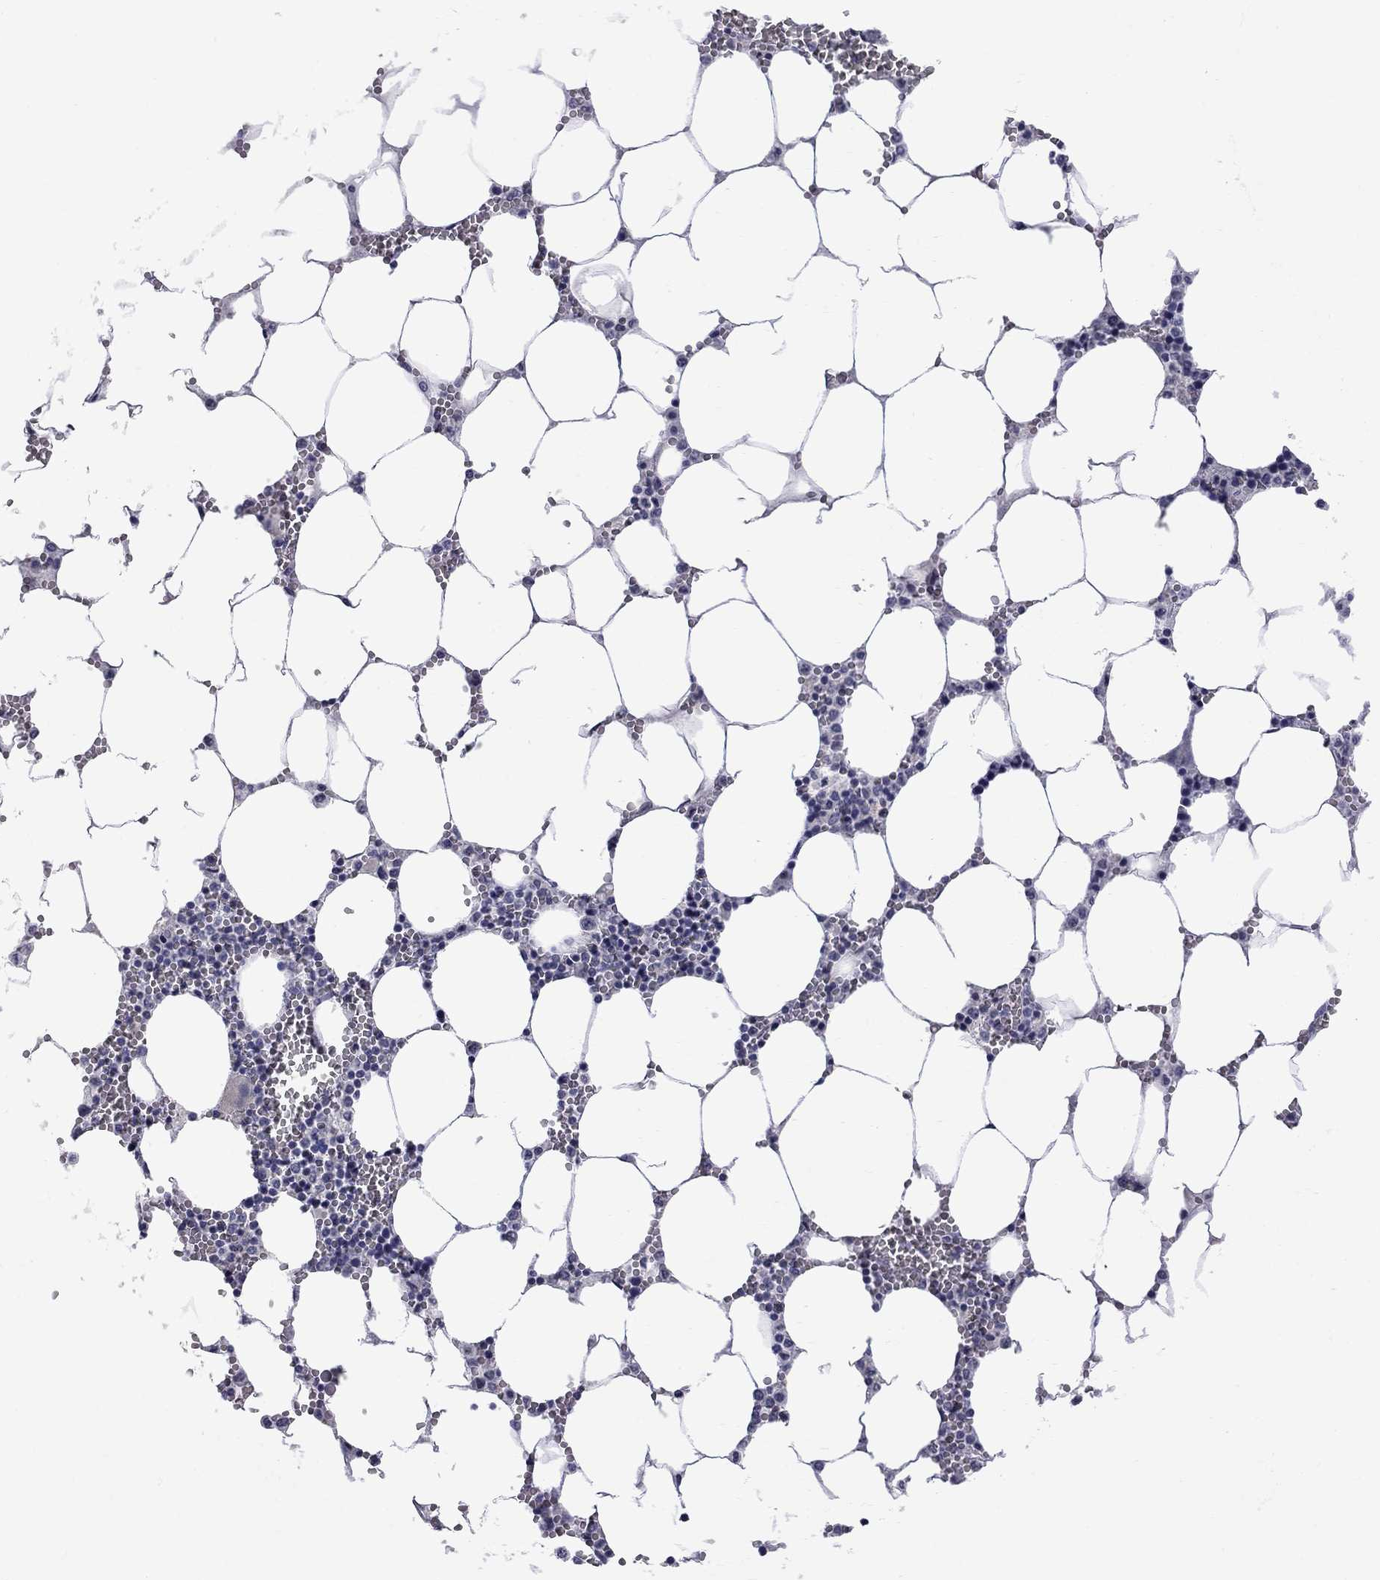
{"staining": {"intensity": "weak", "quantity": "<25%", "location": "cytoplasmic/membranous"}, "tissue": "bone marrow", "cell_type": "Hematopoietic cells", "image_type": "normal", "snomed": [{"axis": "morphology", "description": "Normal tissue, NOS"}, {"axis": "topography", "description": "Bone marrow"}], "caption": "Histopathology image shows no protein expression in hematopoietic cells of benign bone marrow. (Stains: DAB (3,3'-diaminobenzidine) IHC with hematoxylin counter stain, Microscopy: brightfield microscopy at high magnification).", "gene": "GSG1L", "patient": {"sex": "female", "age": 64}}